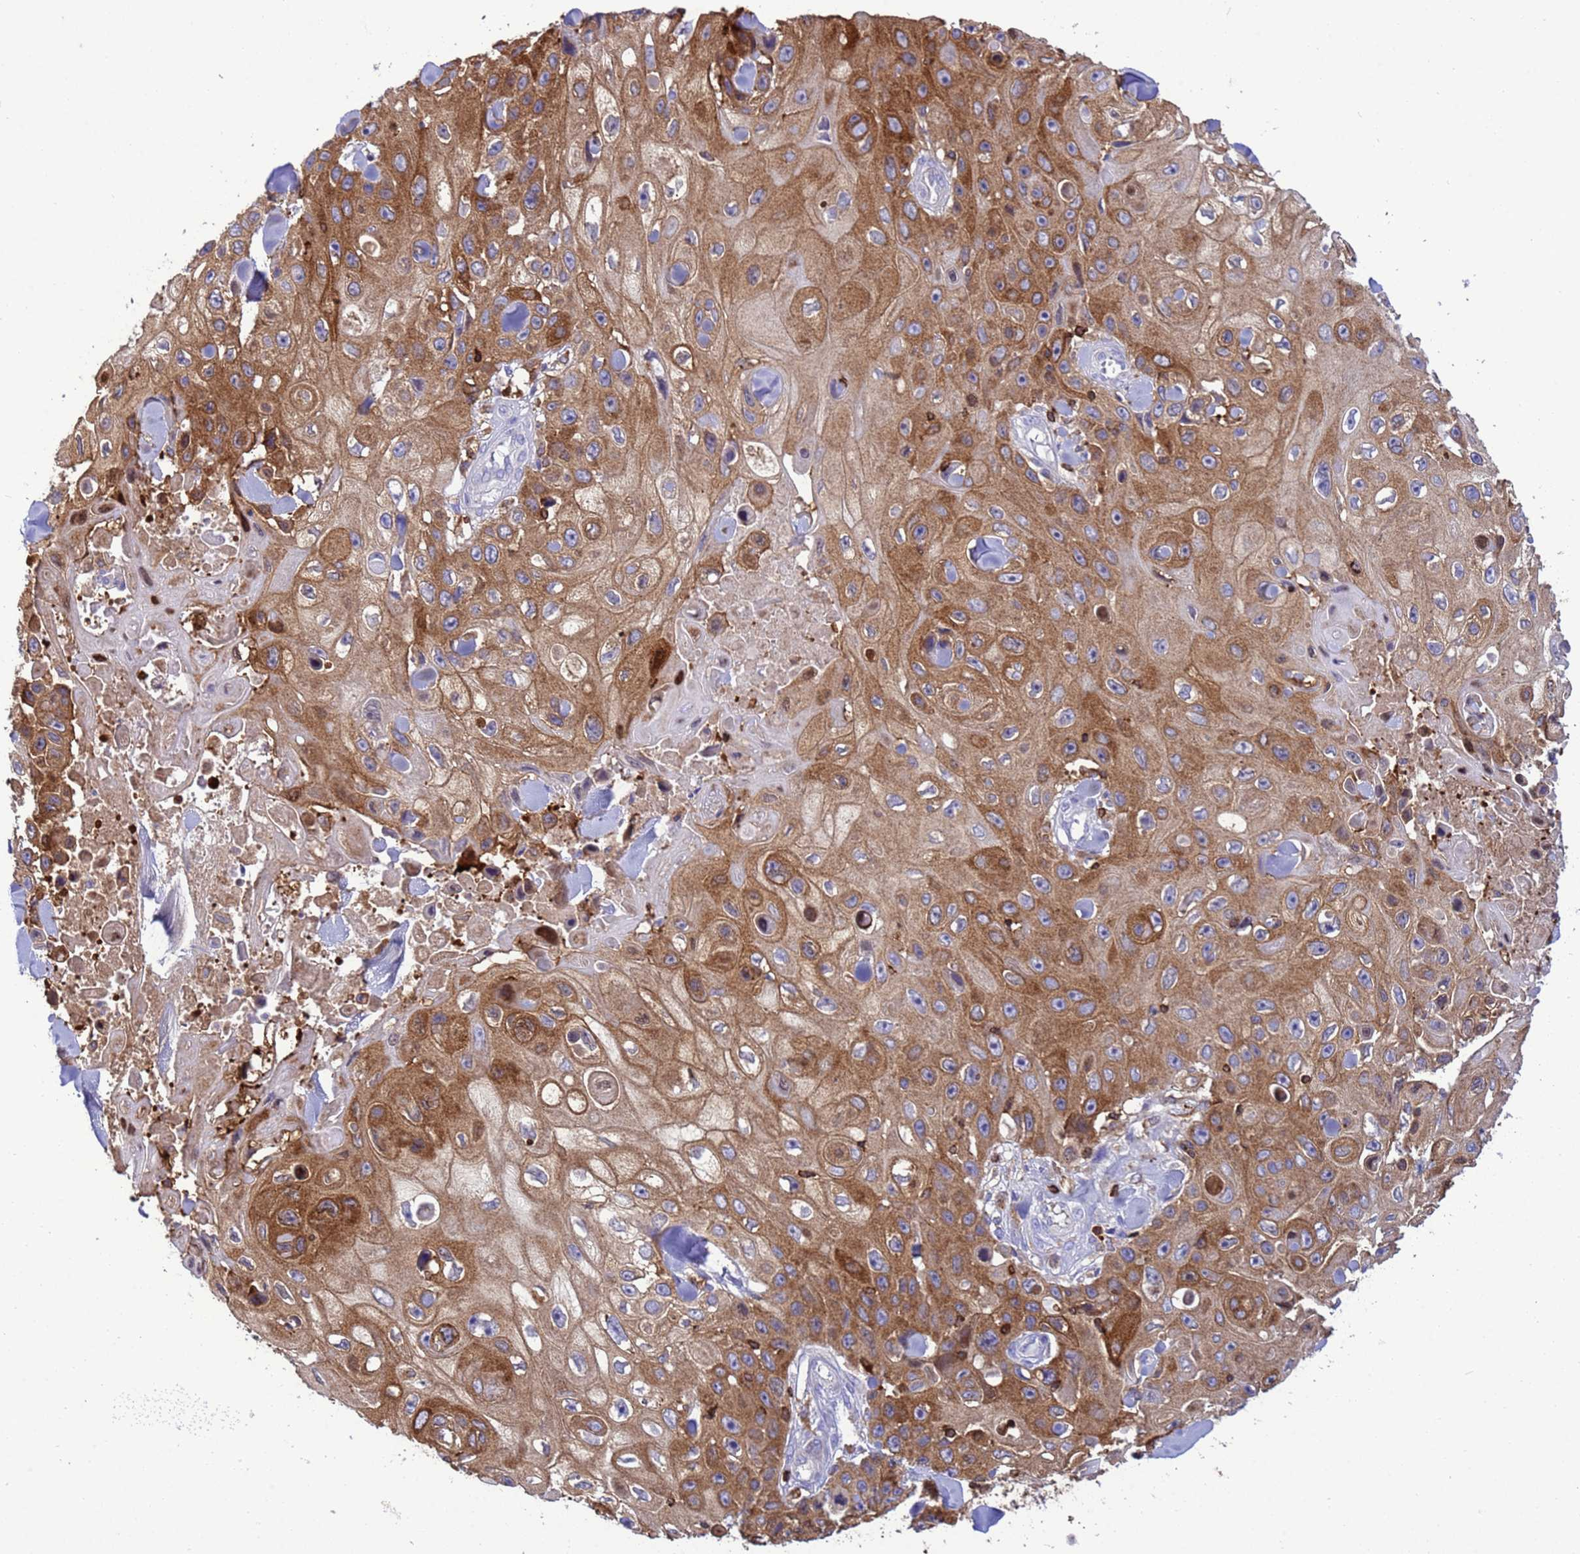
{"staining": {"intensity": "moderate", "quantity": ">75%", "location": "cytoplasmic/membranous"}, "tissue": "skin cancer", "cell_type": "Tumor cells", "image_type": "cancer", "snomed": [{"axis": "morphology", "description": "Squamous cell carcinoma, NOS"}, {"axis": "topography", "description": "Skin"}], "caption": "The image displays staining of skin squamous cell carcinoma, revealing moderate cytoplasmic/membranous protein expression (brown color) within tumor cells.", "gene": "EZR", "patient": {"sex": "male", "age": 82}}